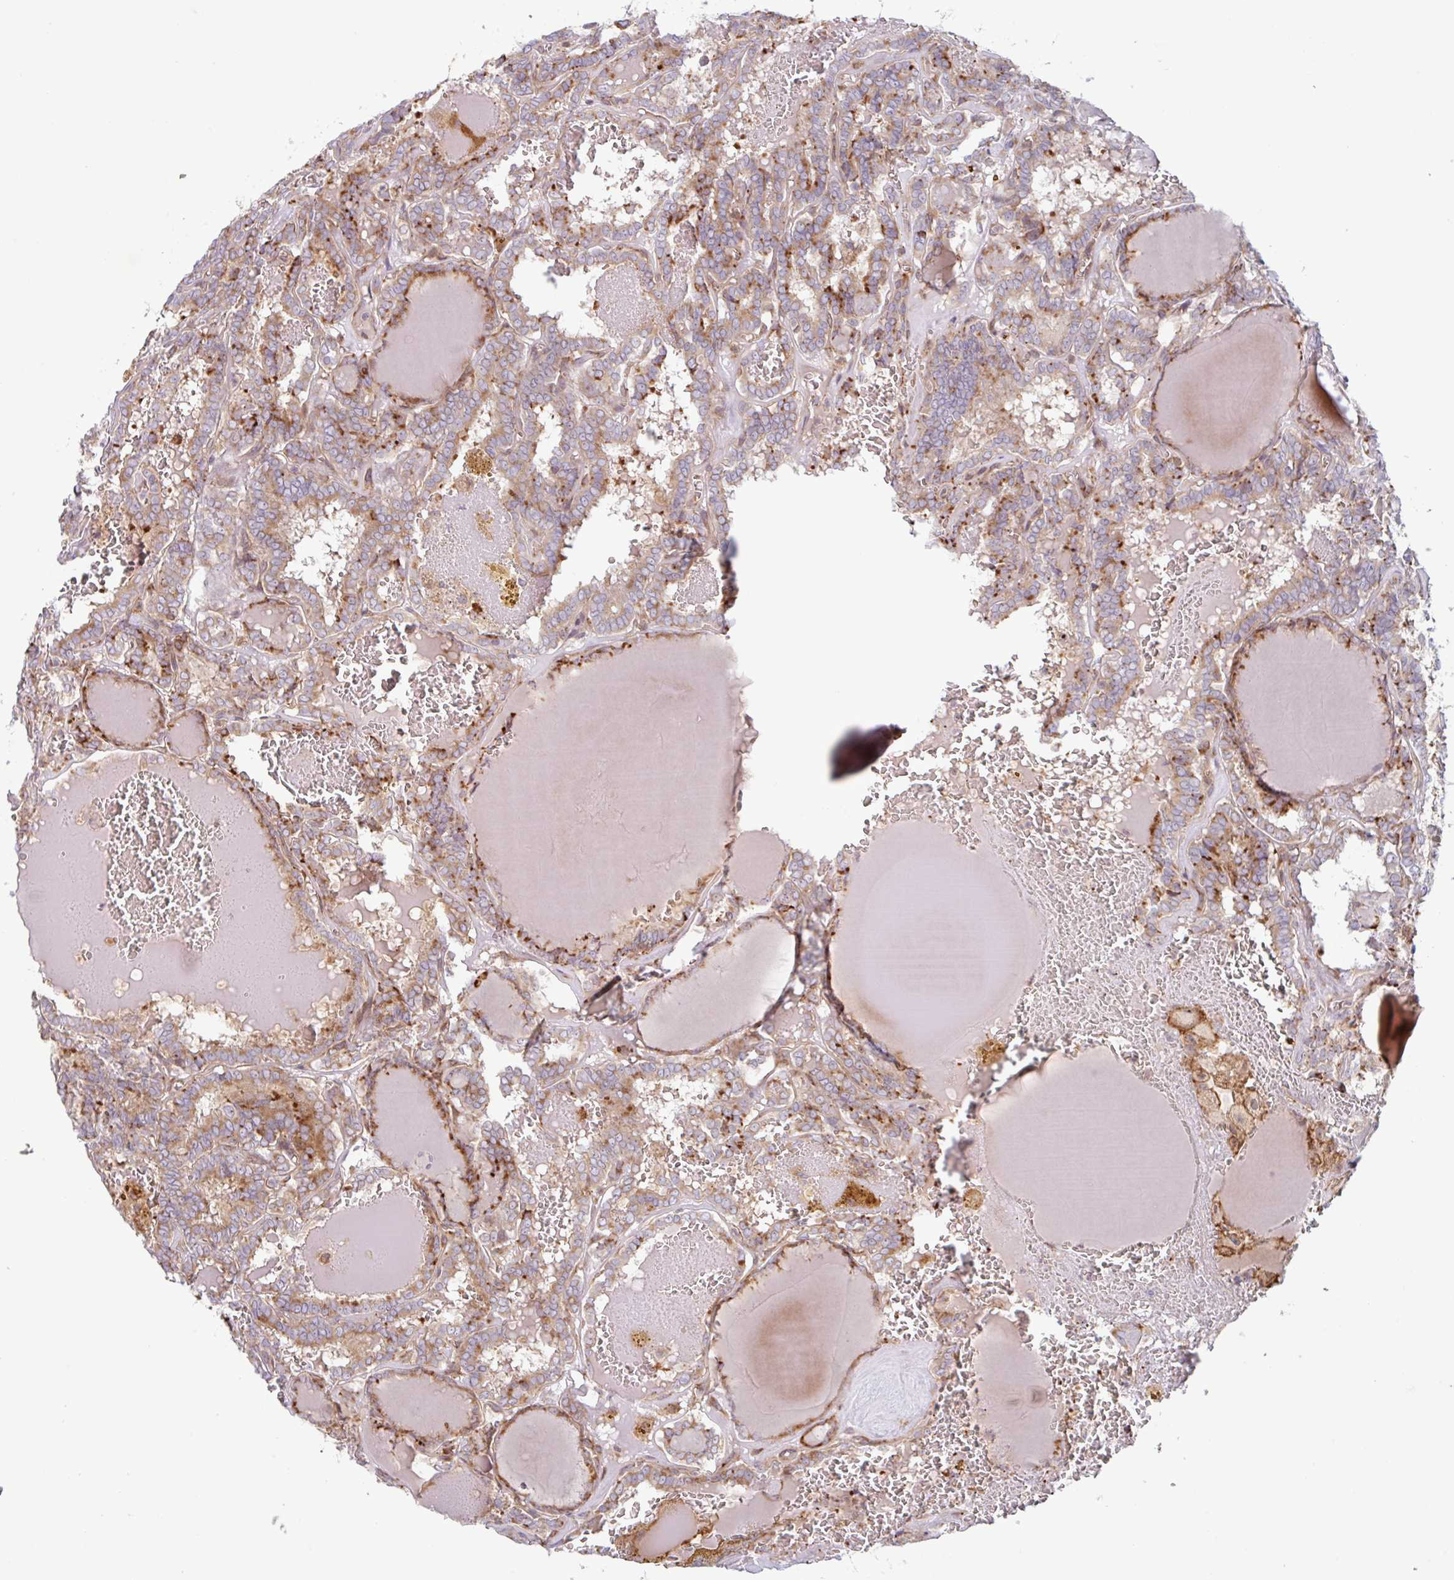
{"staining": {"intensity": "strong", "quantity": "25%-75%", "location": "cytoplasmic/membranous"}, "tissue": "thyroid cancer", "cell_type": "Tumor cells", "image_type": "cancer", "snomed": [{"axis": "morphology", "description": "Papillary adenocarcinoma, NOS"}, {"axis": "topography", "description": "Thyroid gland"}], "caption": "An IHC histopathology image of neoplastic tissue is shown. Protein staining in brown highlights strong cytoplasmic/membranous positivity in thyroid cancer (papillary adenocarcinoma) within tumor cells.", "gene": "RIT1", "patient": {"sex": "female", "age": 72}}